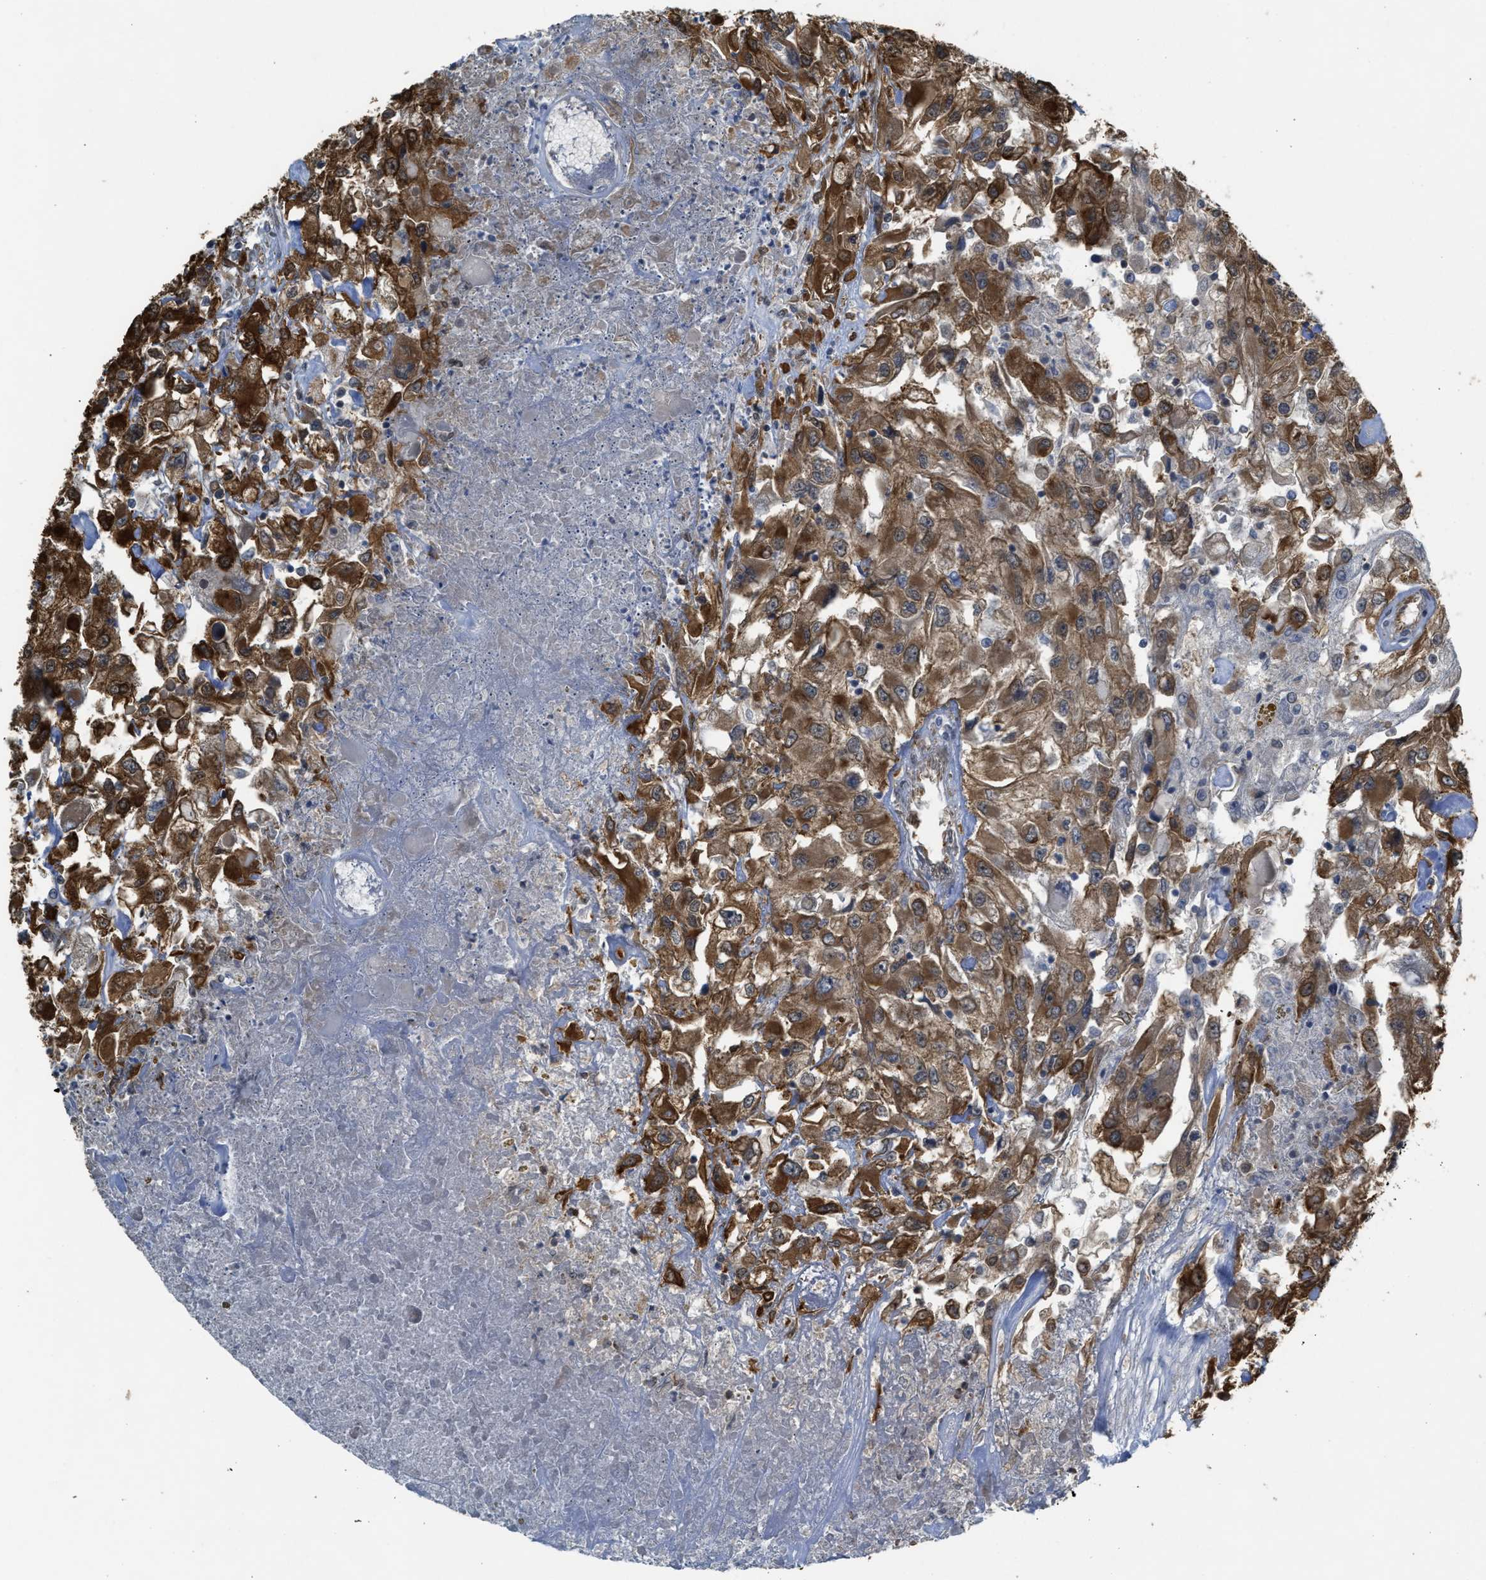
{"staining": {"intensity": "moderate", "quantity": ">75%", "location": "cytoplasmic/membranous"}, "tissue": "renal cancer", "cell_type": "Tumor cells", "image_type": "cancer", "snomed": [{"axis": "morphology", "description": "Adenocarcinoma, NOS"}, {"axis": "topography", "description": "Kidney"}], "caption": "Immunohistochemistry (IHC) staining of renal cancer, which shows medium levels of moderate cytoplasmic/membranous positivity in approximately >75% of tumor cells indicating moderate cytoplasmic/membranous protein expression. The staining was performed using DAB (3,3'-diaminobenzidine) (brown) for protein detection and nuclei were counterstained in hematoxylin (blue).", "gene": "BAG3", "patient": {"sex": "female", "age": 52}}